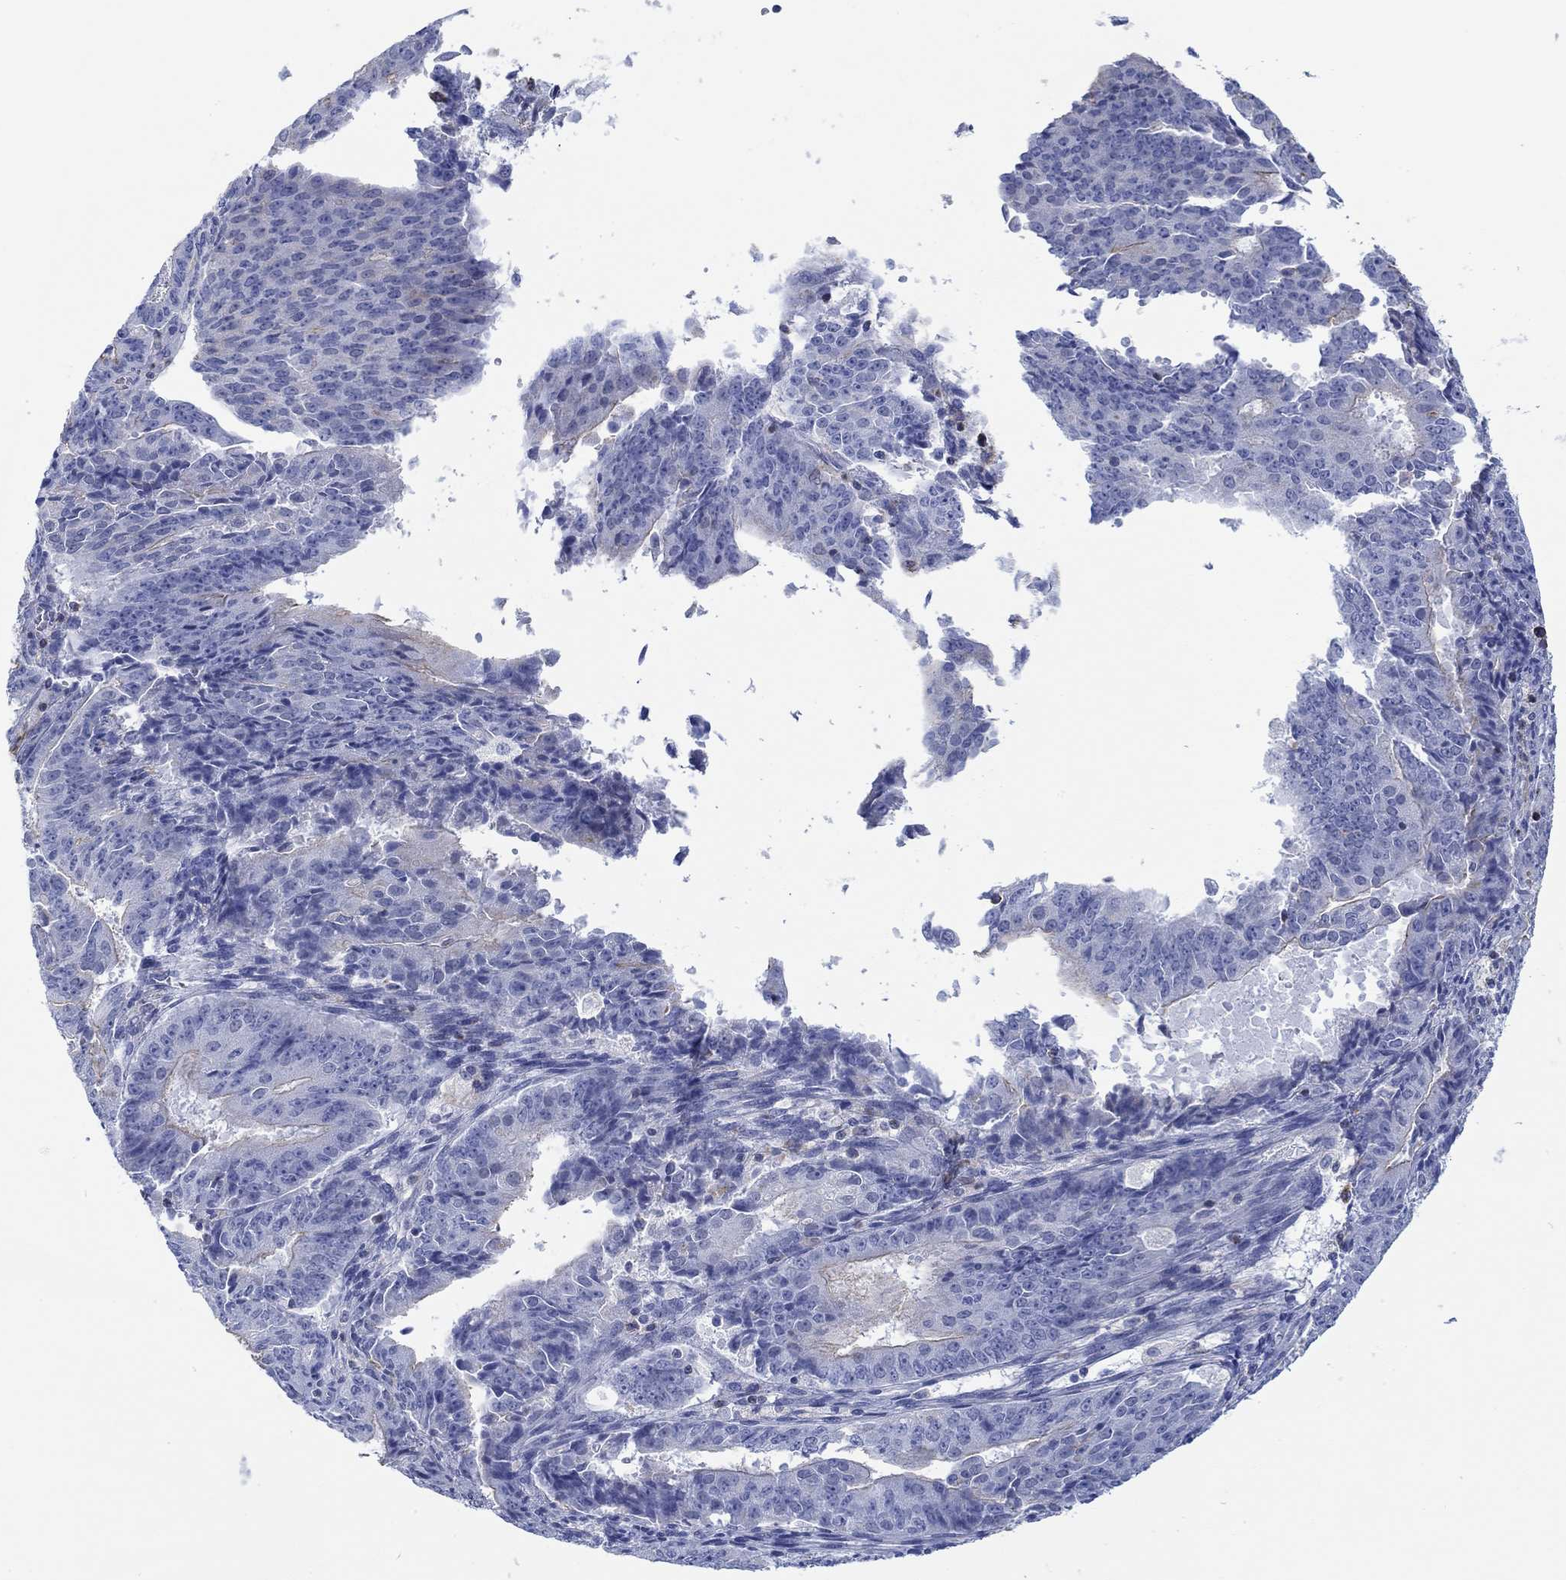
{"staining": {"intensity": "negative", "quantity": "none", "location": "none"}, "tissue": "ovarian cancer", "cell_type": "Tumor cells", "image_type": "cancer", "snomed": [{"axis": "morphology", "description": "Carcinoma, endometroid"}, {"axis": "topography", "description": "Ovary"}], "caption": "The photomicrograph shows no significant positivity in tumor cells of ovarian endometroid carcinoma. Brightfield microscopy of immunohistochemistry (IHC) stained with DAB (3,3'-diaminobenzidine) (brown) and hematoxylin (blue), captured at high magnification.", "gene": "PPIL6", "patient": {"sex": "female", "age": 42}}